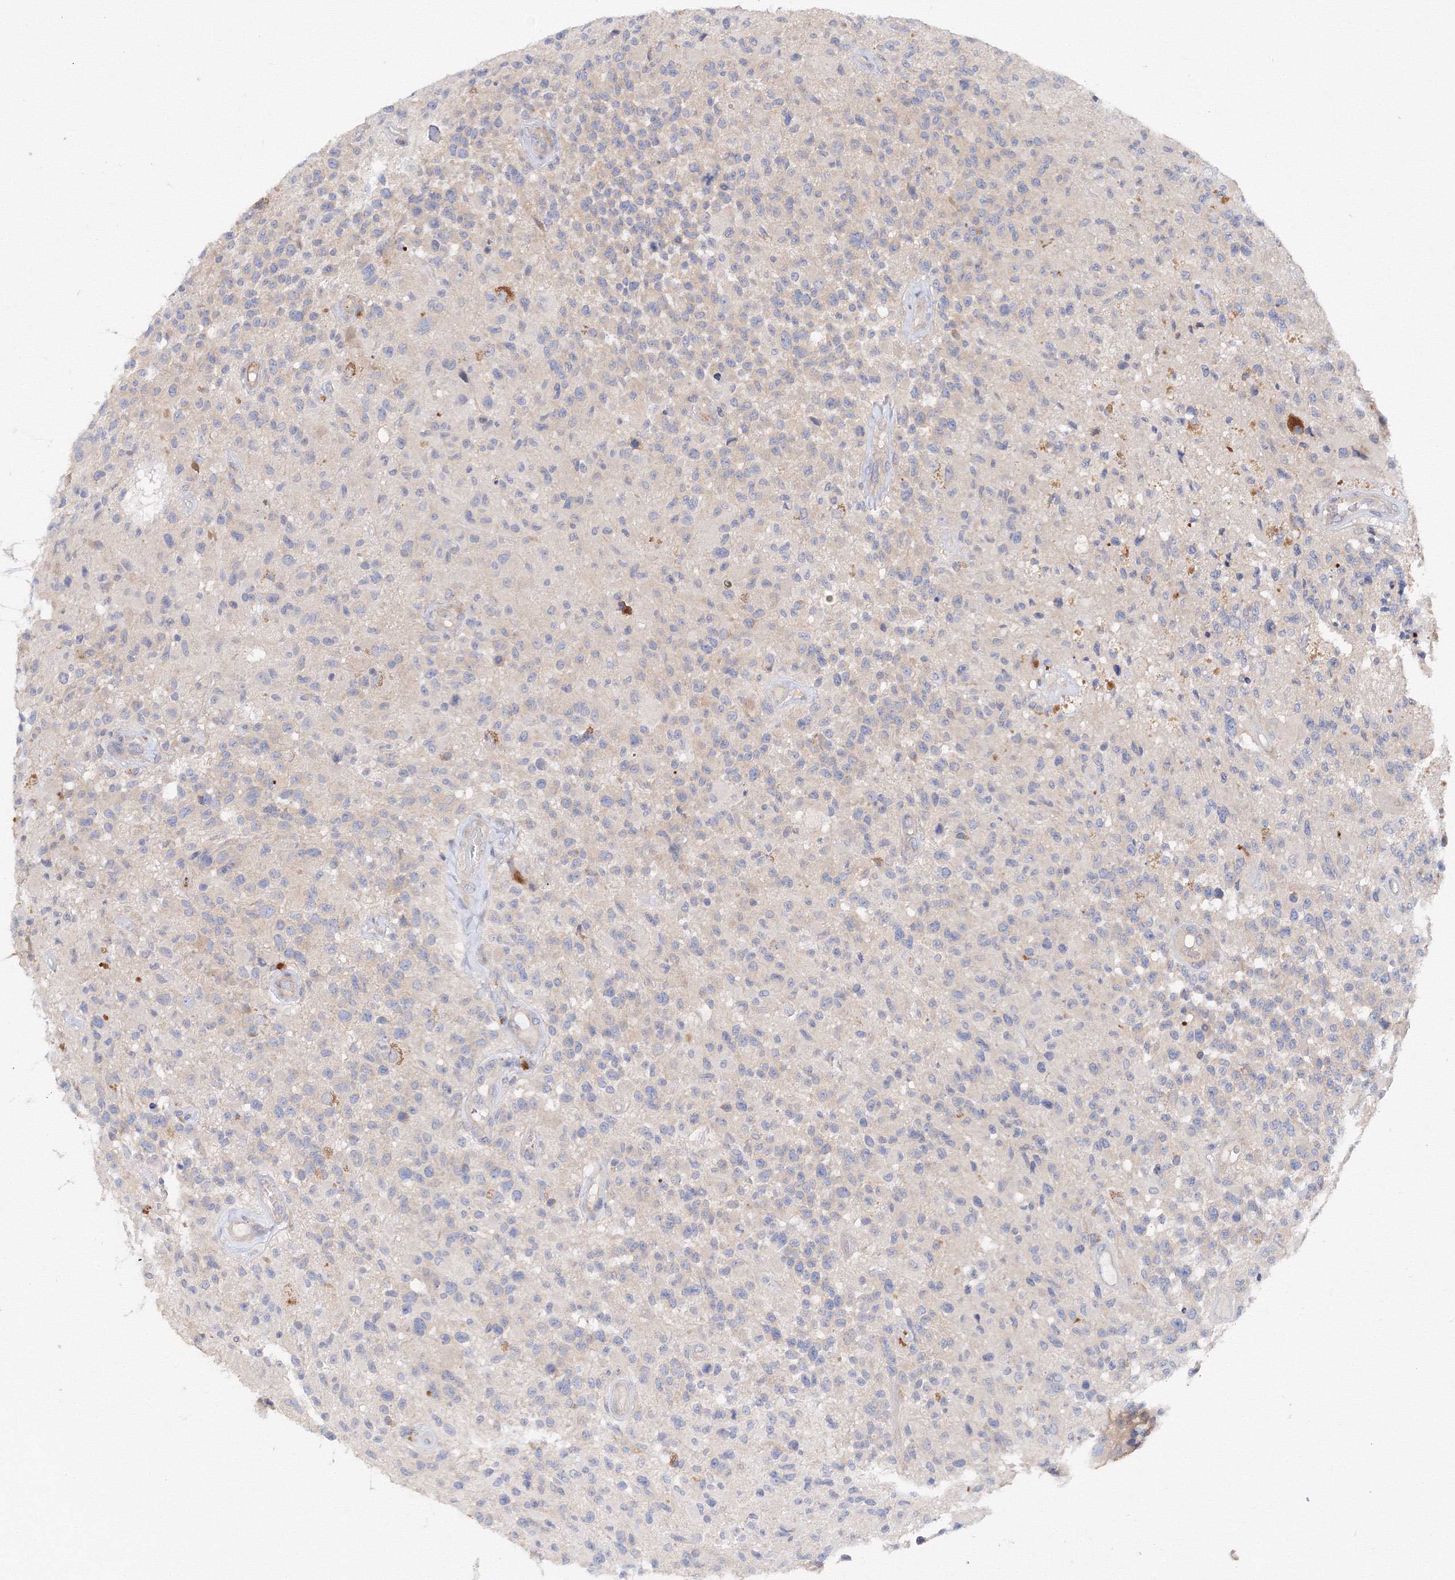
{"staining": {"intensity": "negative", "quantity": "none", "location": "none"}, "tissue": "glioma", "cell_type": "Tumor cells", "image_type": "cancer", "snomed": [{"axis": "morphology", "description": "Glioma, malignant, High grade"}, {"axis": "morphology", "description": "Glioblastoma, NOS"}, {"axis": "topography", "description": "Brain"}], "caption": "Photomicrograph shows no significant protein positivity in tumor cells of glioma.", "gene": "DIS3L2", "patient": {"sex": "male", "age": 60}}